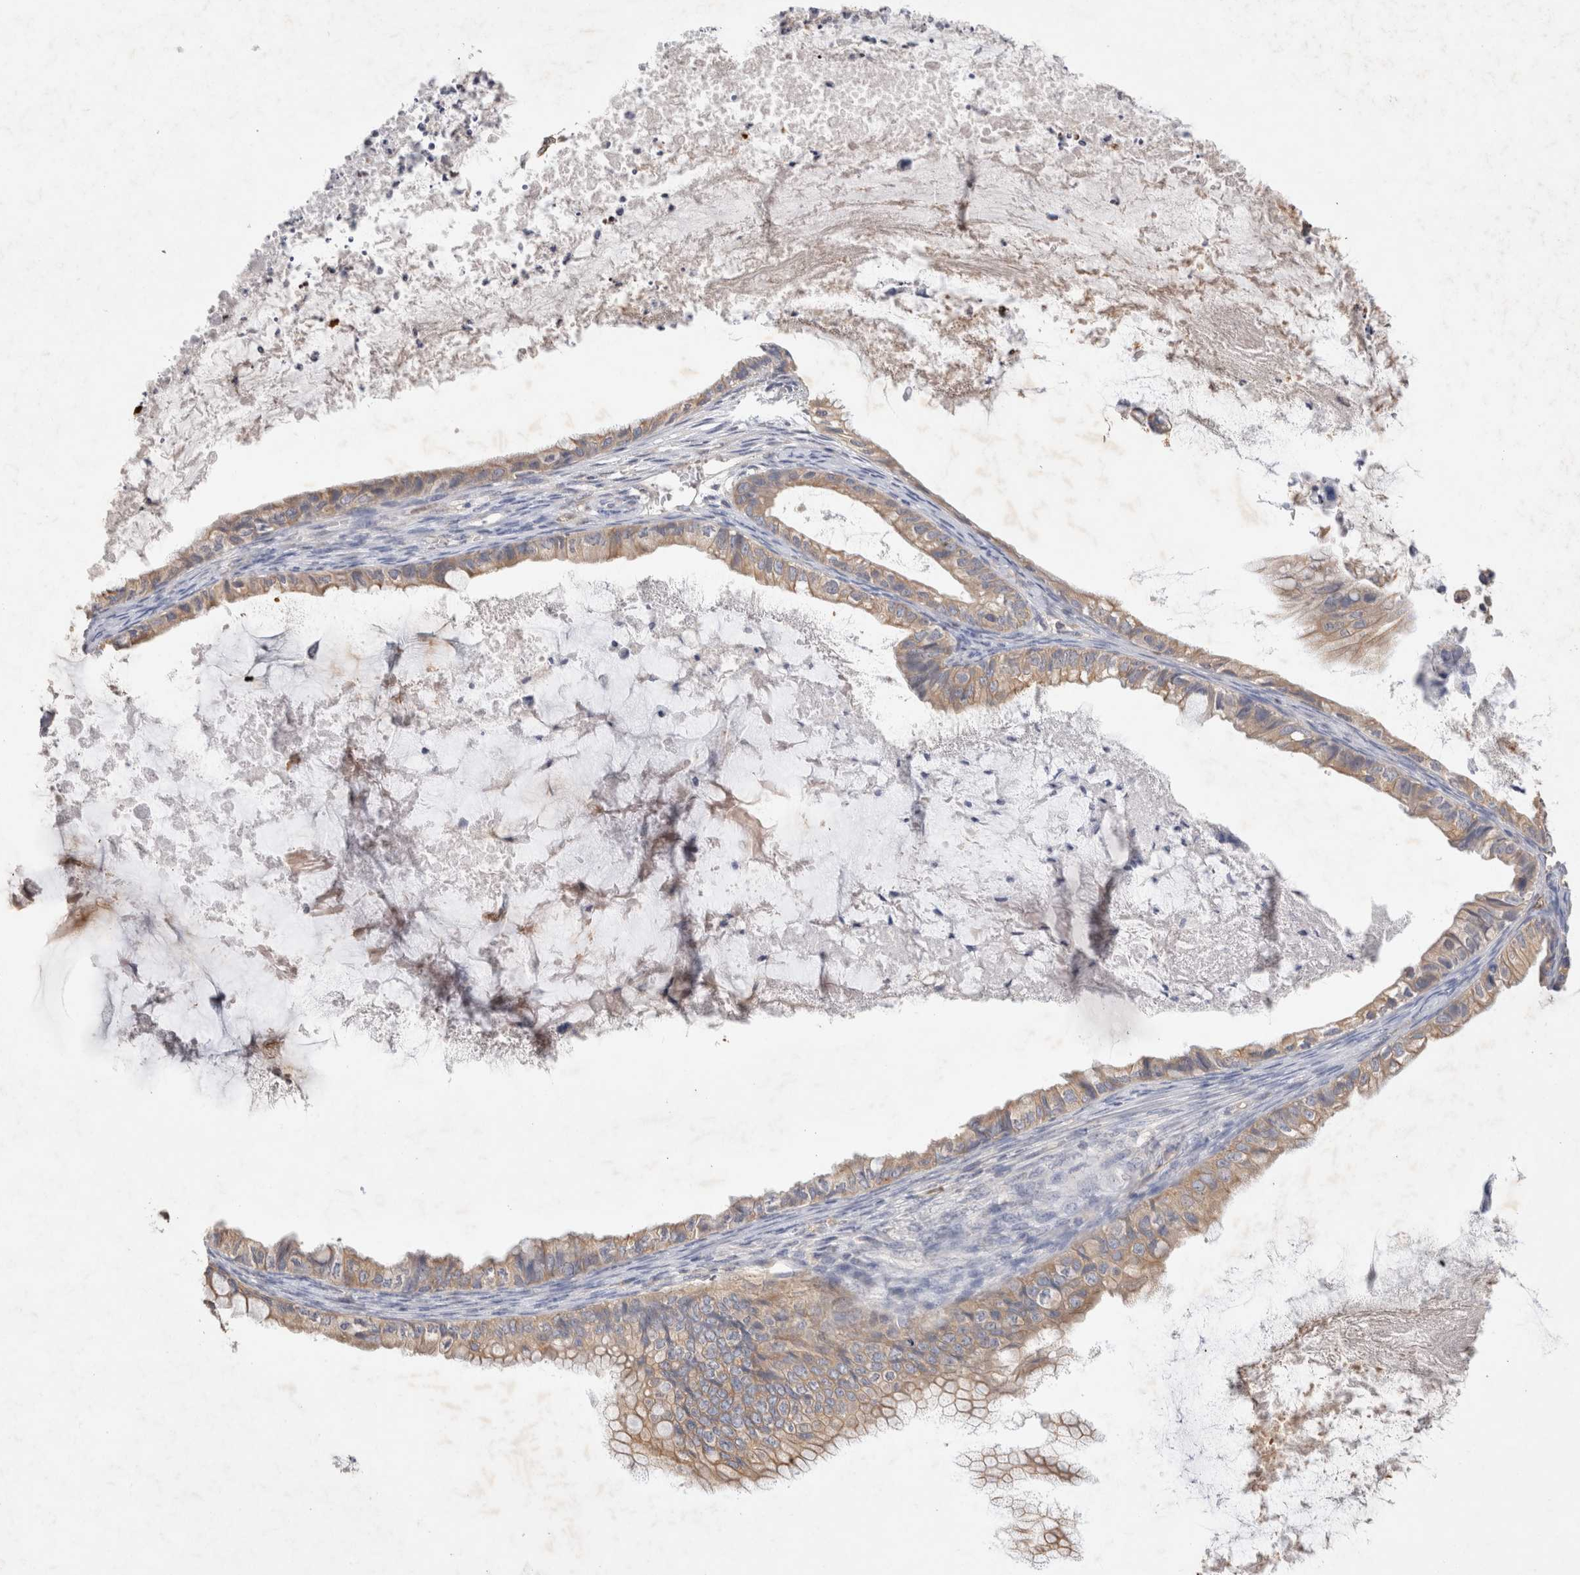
{"staining": {"intensity": "weak", "quantity": ">75%", "location": "cytoplasmic/membranous"}, "tissue": "ovarian cancer", "cell_type": "Tumor cells", "image_type": "cancer", "snomed": [{"axis": "morphology", "description": "Cystadenocarcinoma, mucinous, NOS"}, {"axis": "topography", "description": "Ovary"}], "caption": "Protein staining by immunohistochemistry (IHC) displays weak cytoplasmic/membranous positivity in approximately >75% of tumor cells in mucinous cystadenocarcinoma (ovarian).", "gene": "GAS1", "patient": {"sex": "female", "age": 80}}